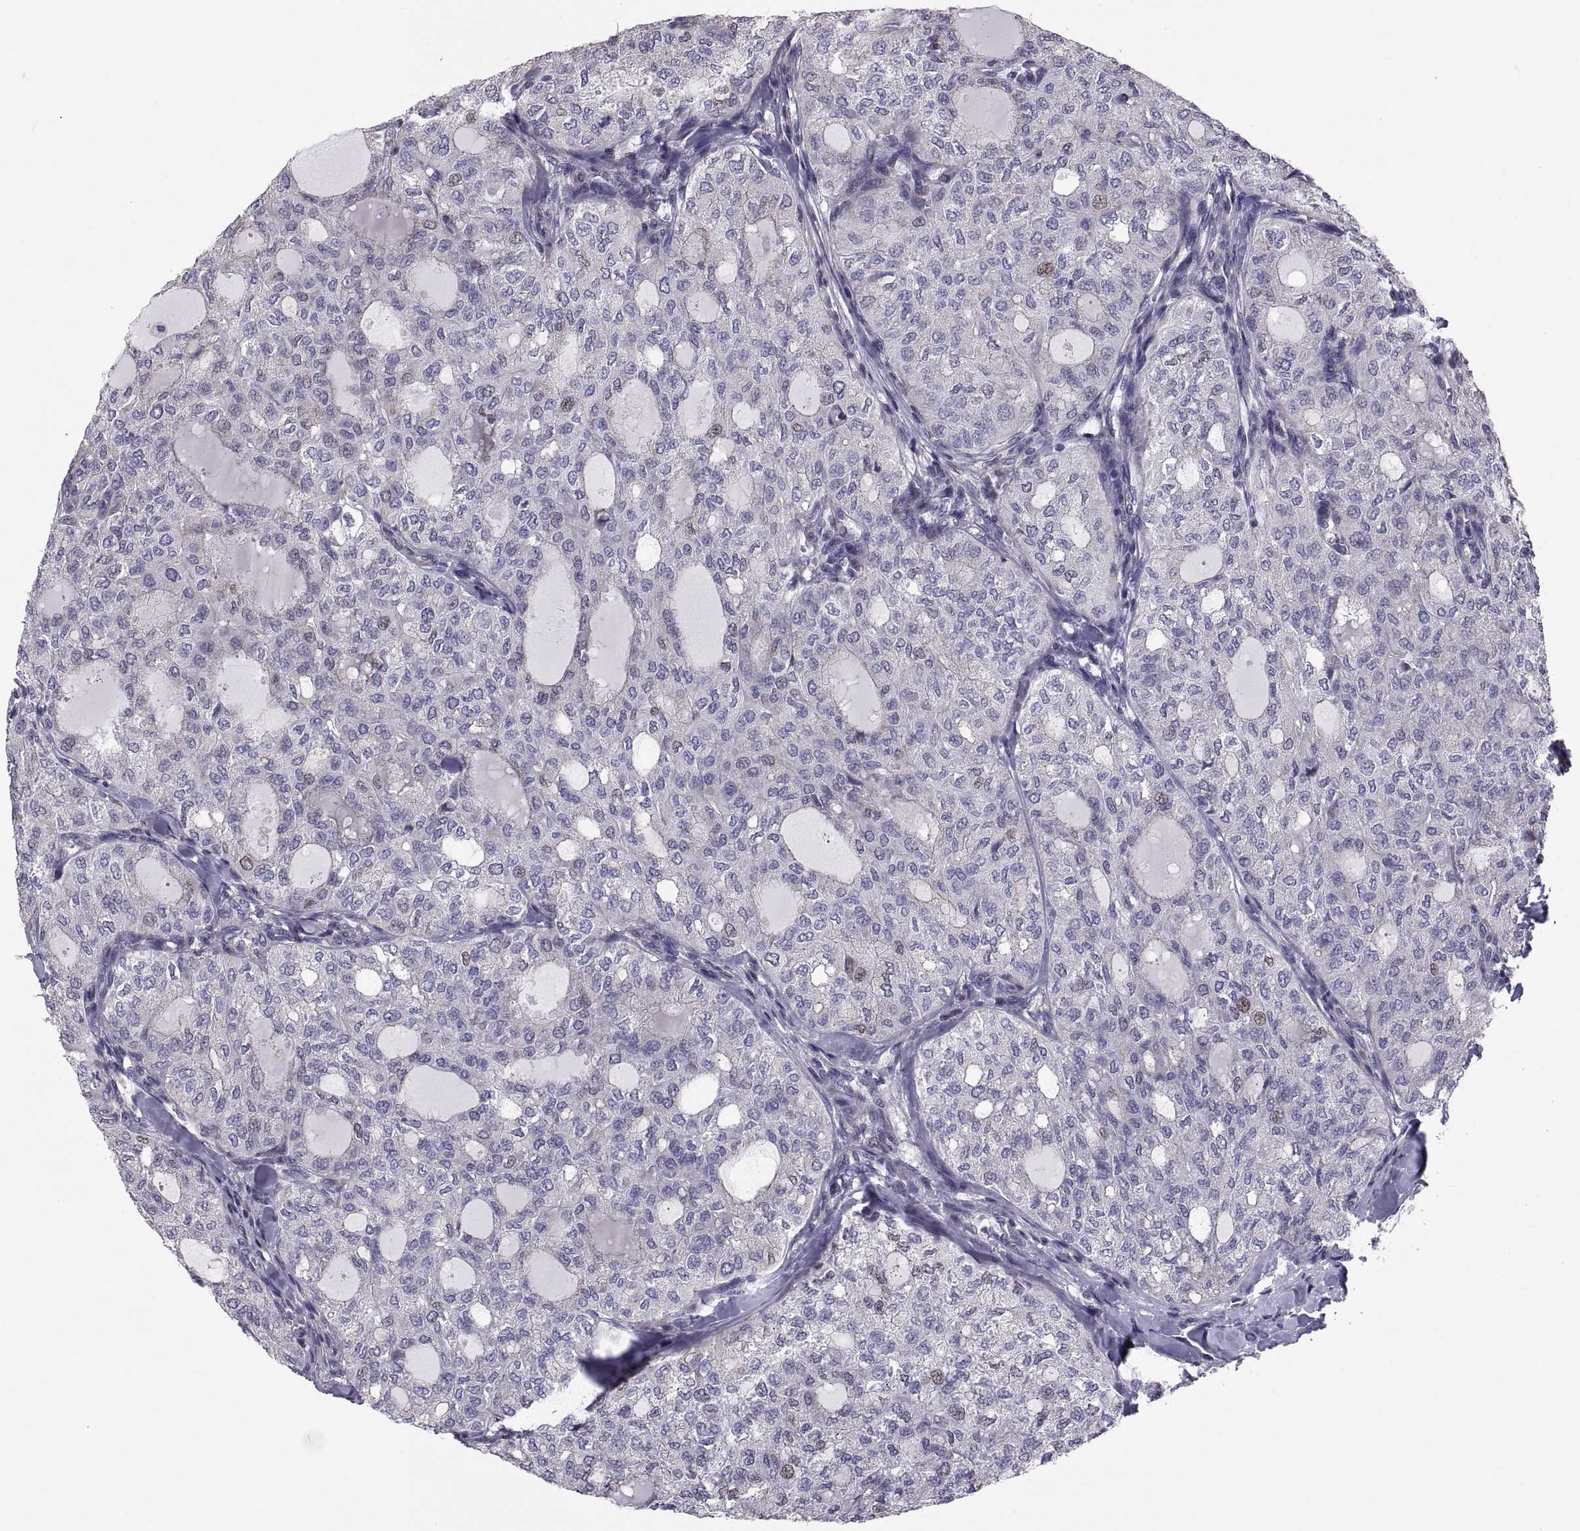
{"staining": {"intensity": "weak", "quantity": "<25%", "location": "cytoplasmic/membranous"}, "tissue": "thyroid cancer", "cell_type": "Tumor cells", "image_type": "cancer", "snomed": [{"axis": "morphology", "description": "Follicular adenoma carcinoma, NOS"}, {"axis": "topography", "description": "Thyroid gland"}], "caption": "This is an IHC micrograph of human thyroid follicular adenoma carcinoma. There is no positivity in tumor cells.", "gene": "ANO1", "patient": {"sex": "male", "age": 75}}